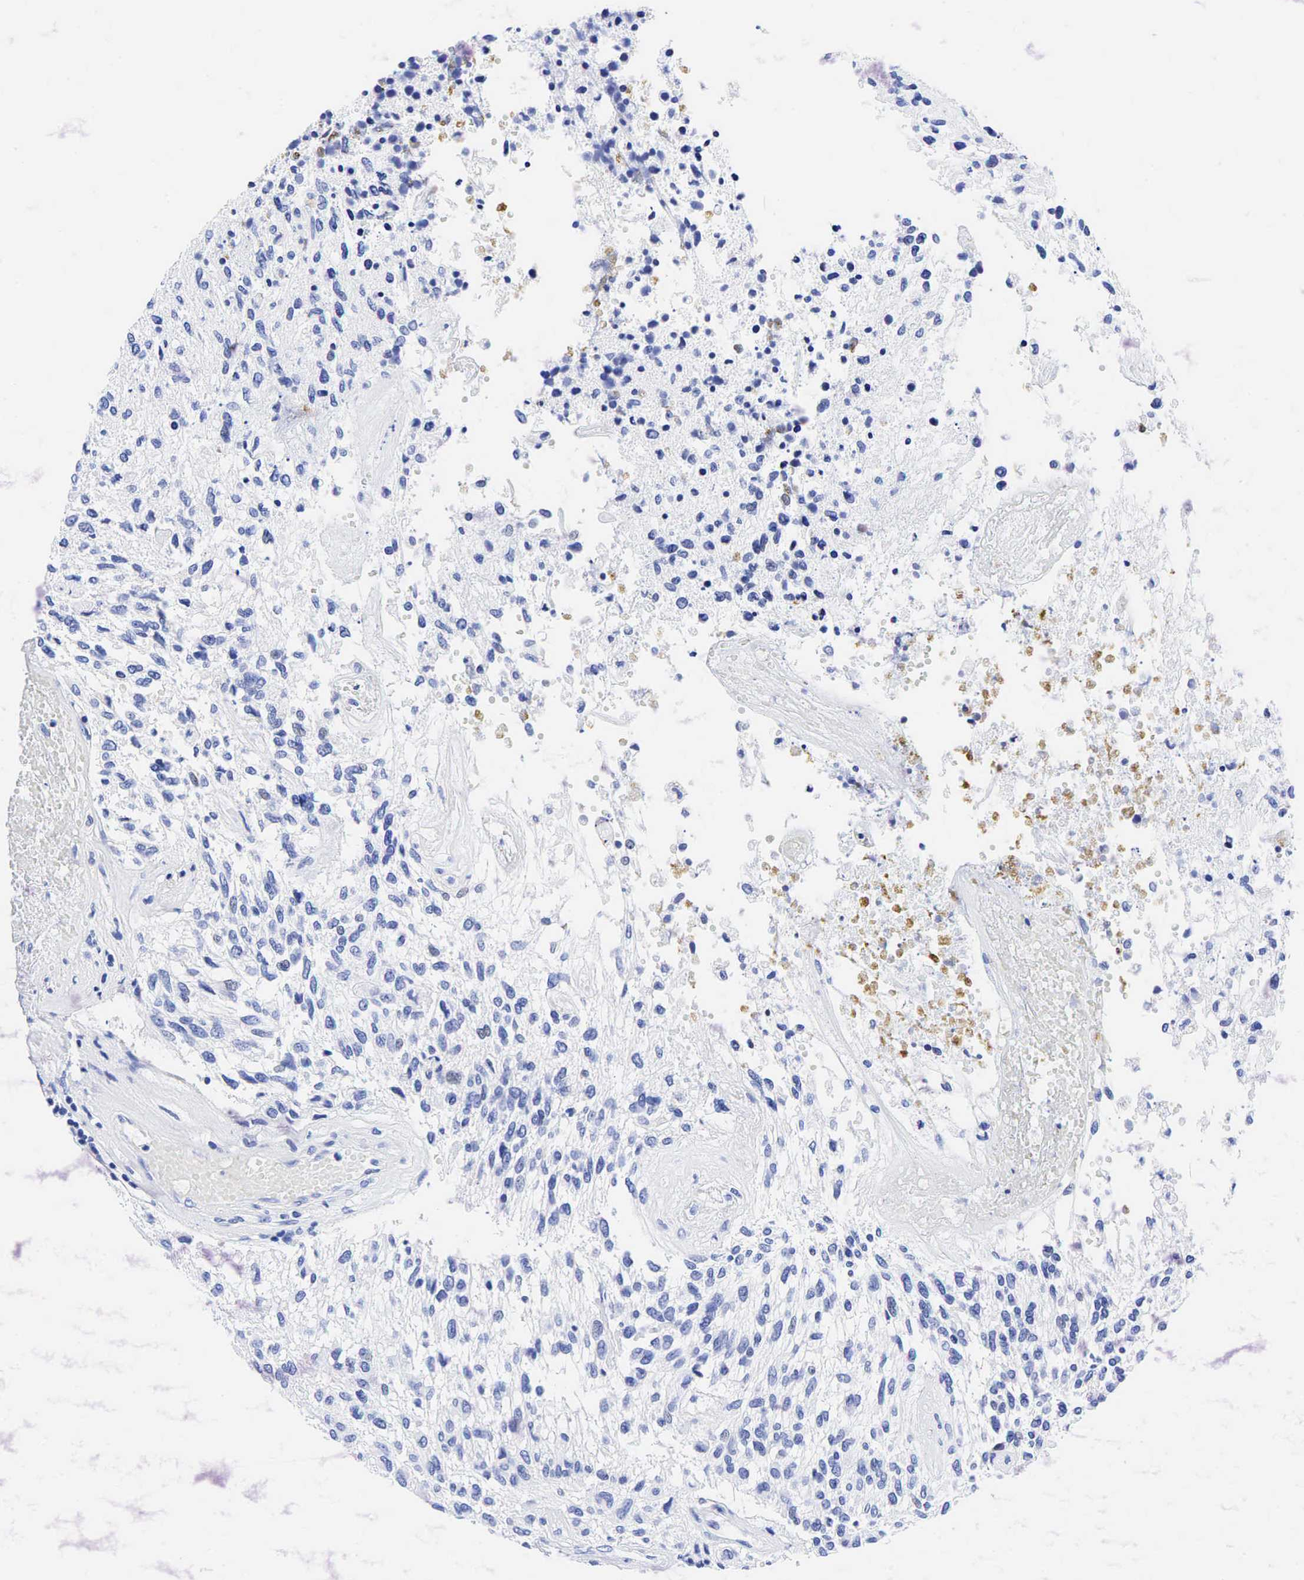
{"staining": {"intensity": "negative", "quantity": "none", "location": "none"}, "tissue": "glioma", "cell_type": "Tumor cells", "image_type": "cancer", "snomed": [{"axis": "morphology", "description": "Glioma, malignant, High grade"}, {"axis": "topography", "description": "Brain"}], "caption": "Glioma was stained to show a protein in brown. There is no significant positivity in tumor cells. (DAB (3,3'-diaminobenzidine) immunohistochemistry with hematoxylin counter stain).", "gene": "FUT4", "patient": {"sex": "male", "age": 77}}